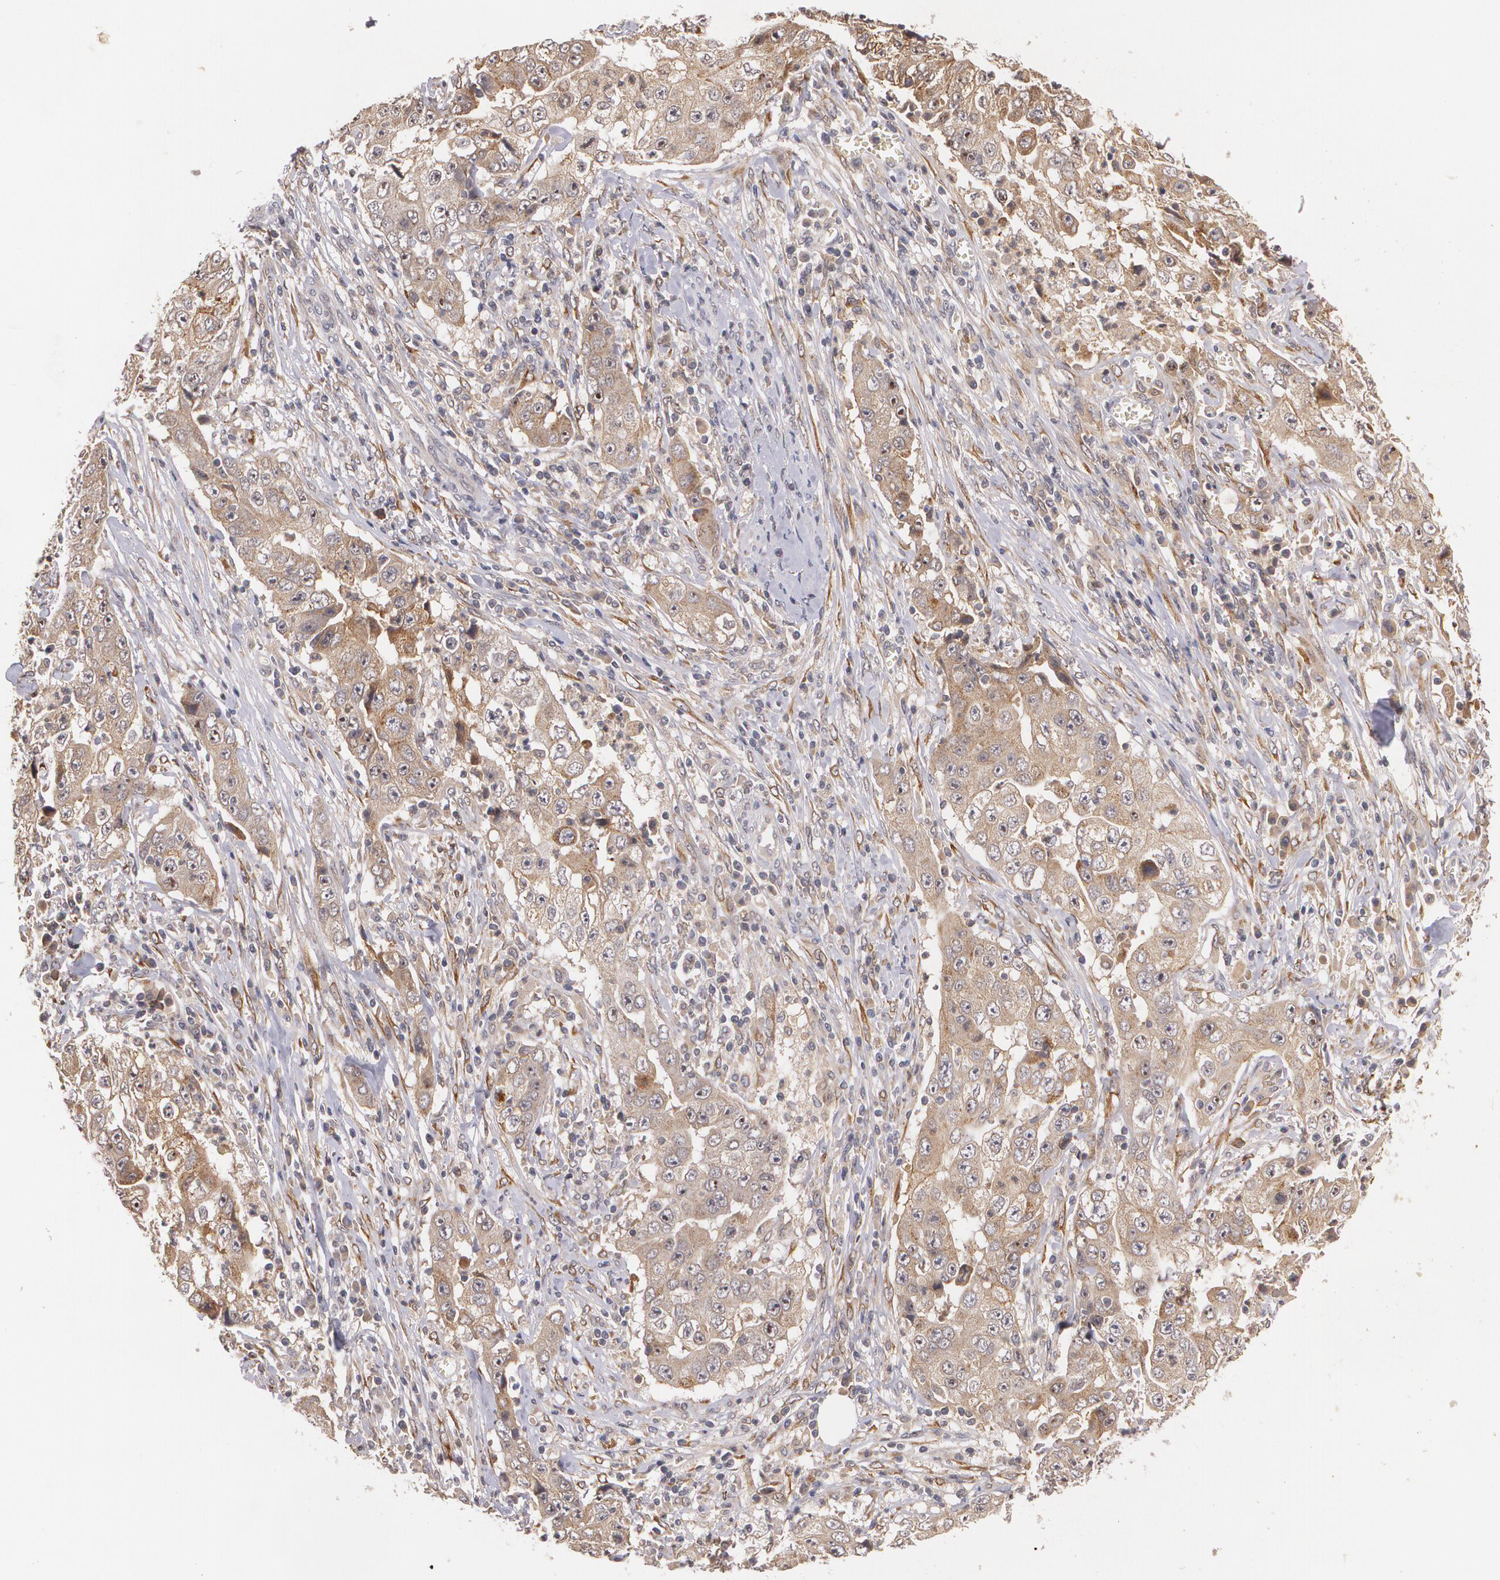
{"staining": {"intensity": "moderate", "quantity": "25%-75%", "location": "cytoplasmic/membranous"}, "tissue": "lung cancer", "cell_type": "Tumor cells", "image_type": "cancer", "snomed": [{"axis": "morphology", "description": "Squamous cell carcinoma, NOS"}, {"axis": "topography", "description": "Lung"}], "caption": "Squamous cell carcinoma (lung) stained with a brown dye demonstrates moderate cytoplasmic/membranous positive positivity in about 25%-75% of tumor cells.", "gene": "IFNGR2", "patient": {"sex": "male", "age": 64}}